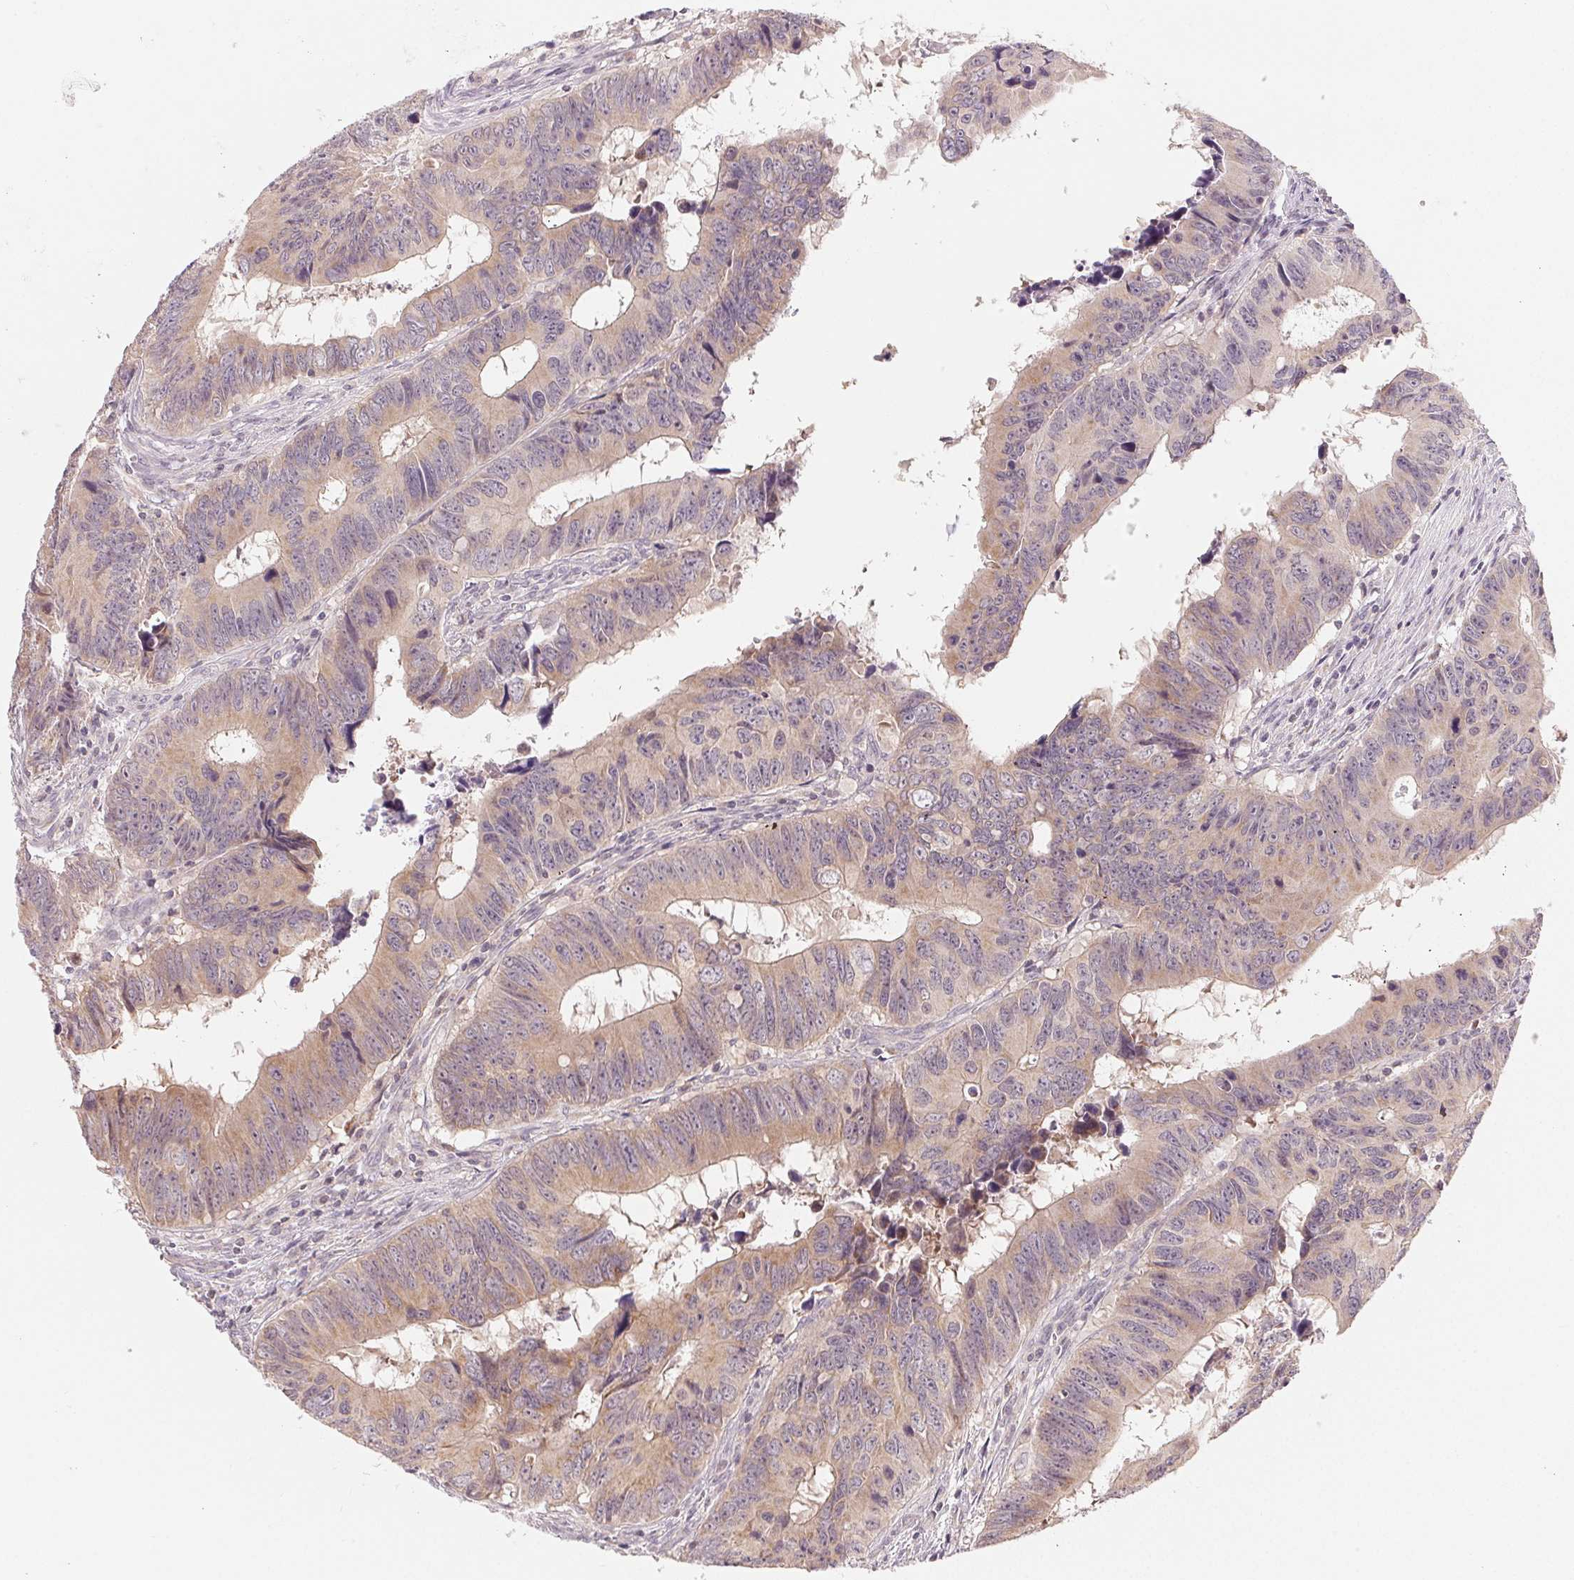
{"staining": {"intensity": "weak", "quantity": "25%-75%", "location": "cytoplasmic/membranous"}, "tissue": "colorectal cancer", "cell_type": "Tumor cells", "image_type": "cancer", "snomed": [{"axis": "morphology", "description": "Adenocarcinoma, NOS"}, {"axis": "topography", "description": "Colon"}], "caption": "This micrograph shows IHC staining of human colorectal cancer (adenocarcinoma), with low weak cytoplasmic/membranous expression in approximately 25%-75% of tumor cells.", "gene": "NCOA4", "patient": {"sex": "female", "age": 82}}